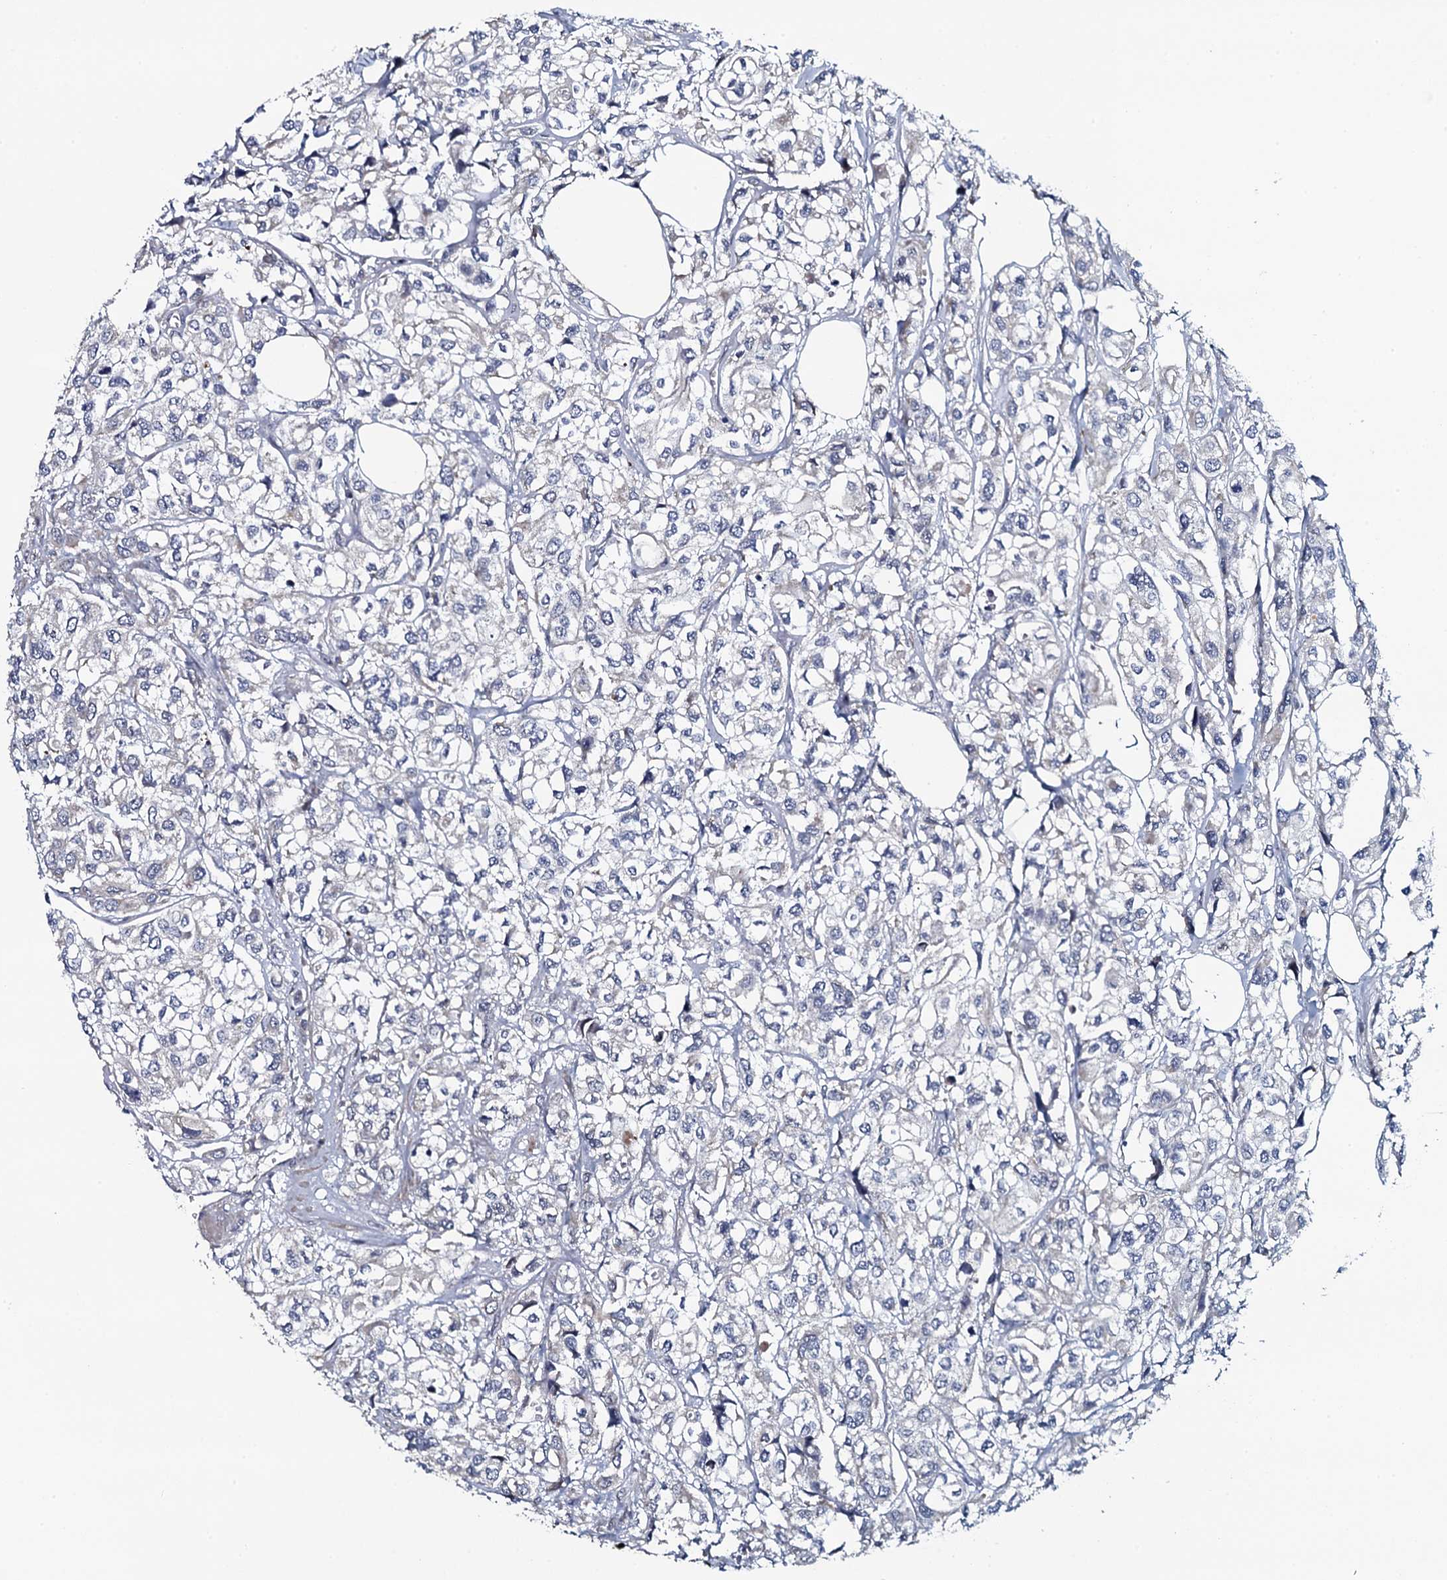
{"staining": {"intensity": "negative", "quantity": "none", "location": "none"}, "tissue": "urothelial cancer", "cell_type": "Tumor cells", "image_type": "cancer", "snomed": [{"axis": "morphology", "description": "Urothelial carcinoma, High grade"}, {"axis": "topography", "description": "Urinary bladder"}], "caption": "Urothelial cancer was stained to show a protein in brown. There is no significant expression in tumor cells.", "gene": "KCTD4", "patient": {"sex": "male", "age": 67}}